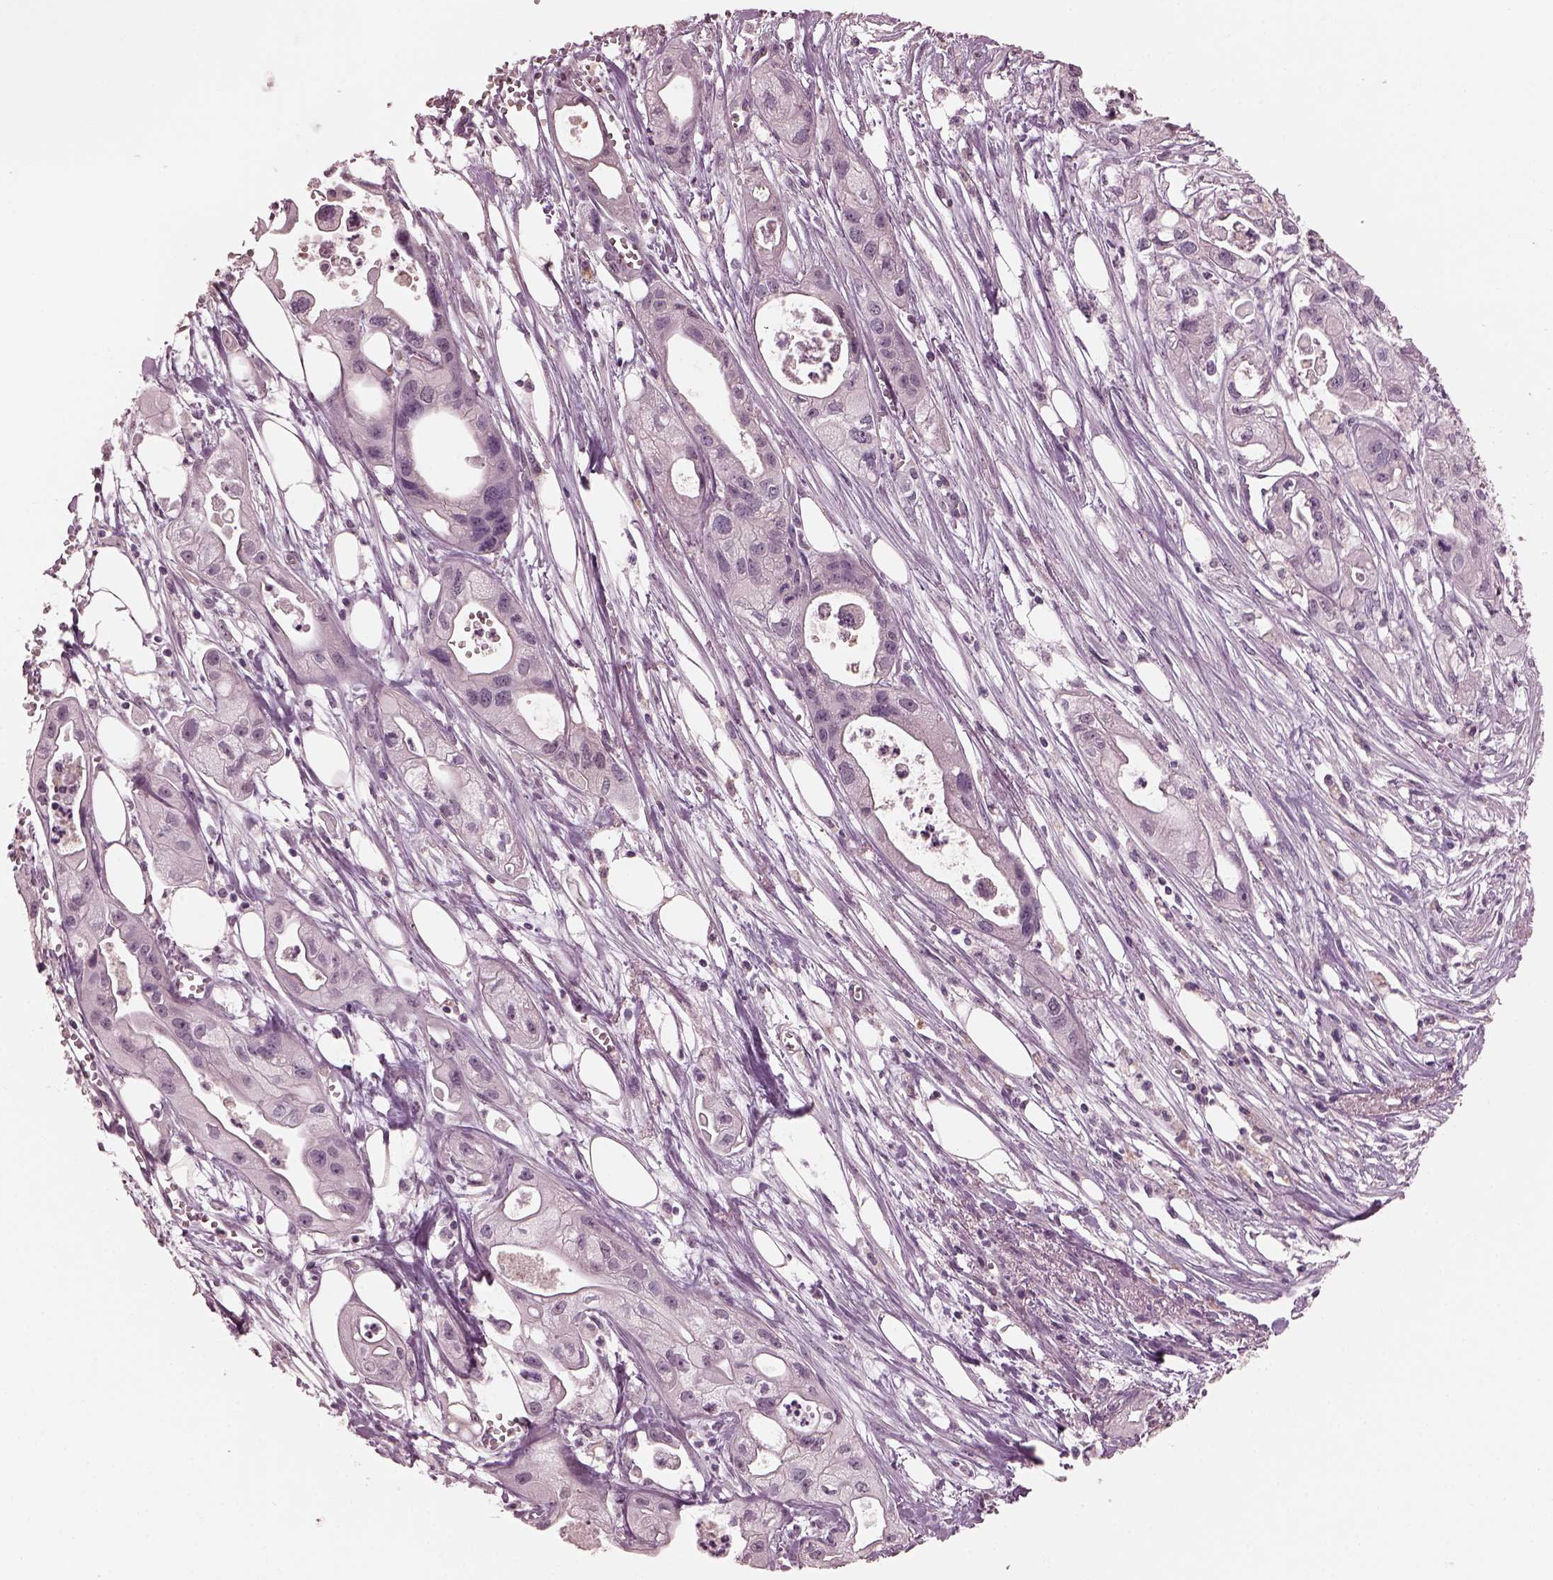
{"staining": {"intensity": "negative", "quantity": "none", "location": "none"}, "tissue": "pancreatic cancer", "cell_type": "Tumor cells", "image_type": "cancer", "snomed": [{"axis": "morphology", "description": "Adenocarcinoma, NOS"}, {"axis": "topography", "description": "Pancreas"}], "caption": "Photomicrograph shows no significant protein positivity in tumor cells of pancreatic cancer.", "gene": "OPTC", "patient": {"sex": "male", "age": 70}}